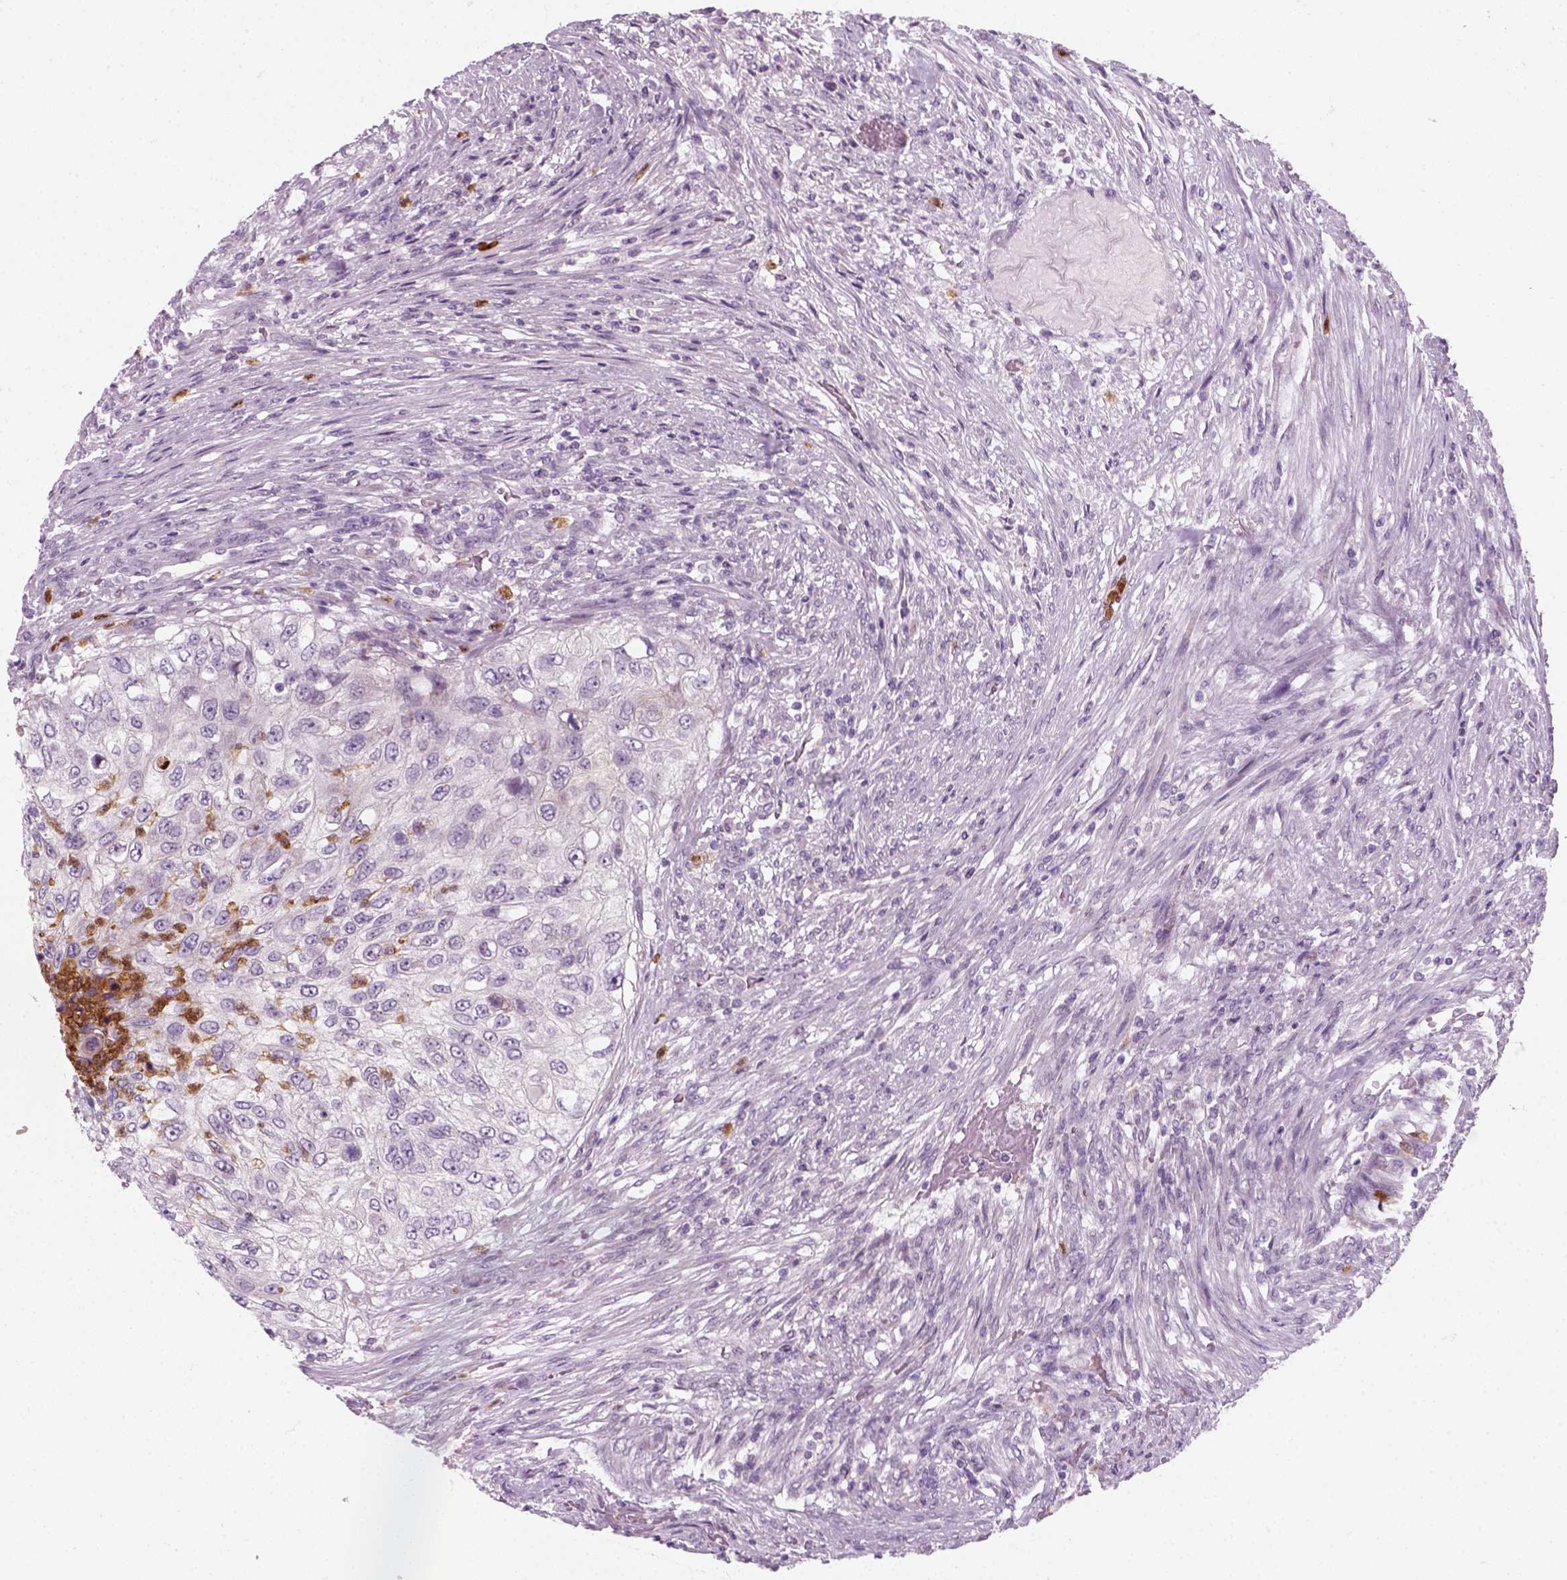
{"staining": {"intensity": "negative", "quantity": "none", "location": "none"}, "tissue": "urothelial cancer", "cell_type": "Tumor cells", "image_type": "cancer", "snomed": [{"axis": "morphology", "description": "Urothelial carcinoma, High grade"}, {"axis": "topography", "description": "Urinary bladder"}], "caption": "DAB (3,3'-diaminobenzidine) immunohistochemical staining of human urothelial carcinoma (high-grade) displays no significant staining in tumor cells.", "gene": "IL4", "patient": {"sex": "female", "age": 60}}